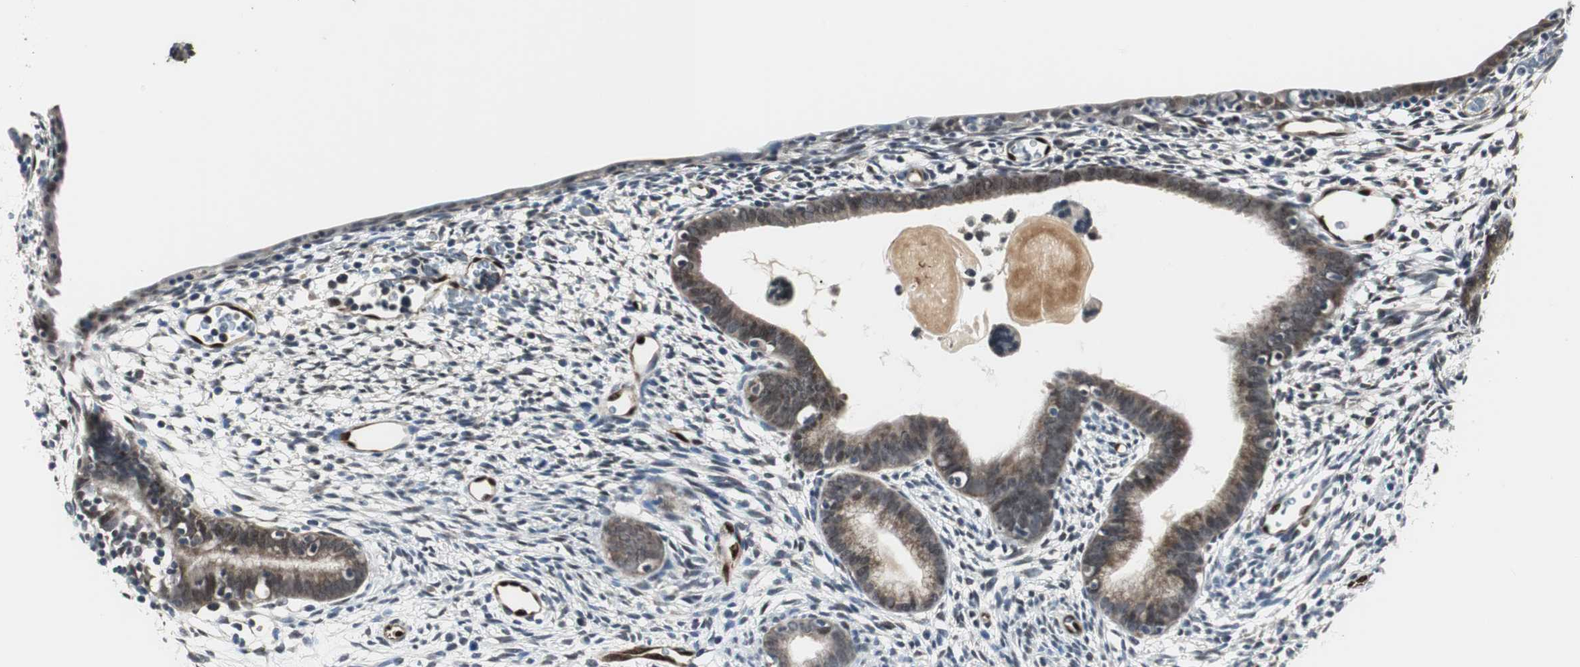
{"staining": {"intensity": "negative", "quantity": "none", "location": "none"}, "tissue": "endometrium", "cell_type": "Cells in endometrial stroma", "image_type": "normal", "snomed": [{"axis": "morphology", "description": "Normal tissue, NOS"}, {"axis": "morphology", "description": "Atrophy, NOS"}, {"axis": "topography", "description": "Uterus"}, {"axis": "topography", "description": "Endometrium"}], "caption": "Immunohistochemistry micrograph of unremarkable endometrium: human endometrium stained with DAB shows no significant protein expression in cells in endometrial stroma.", "gene": "SMAD1", "patient": {"sex": "female", "age": 68}}